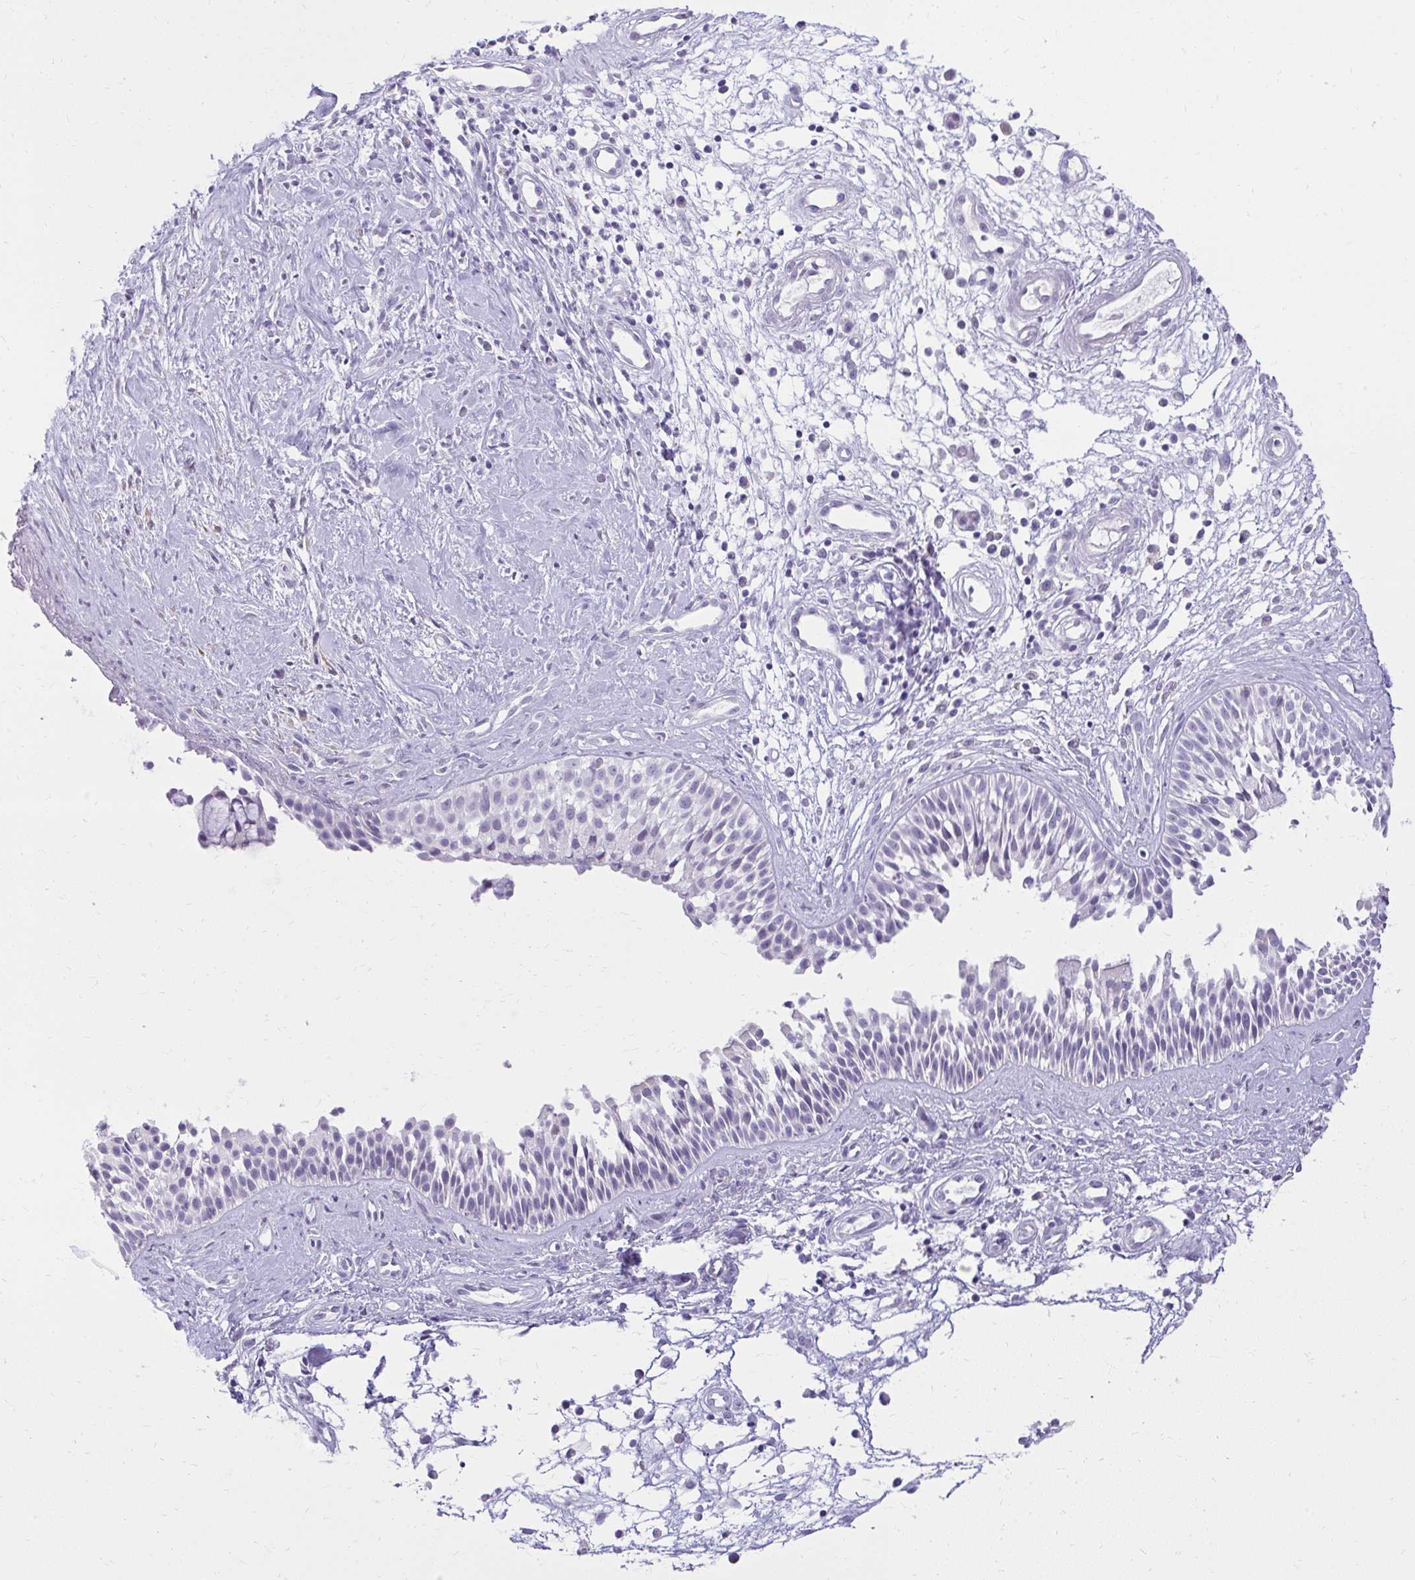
{"staining": {"intensity": "negative", "quantity": "none", "location": "none"}, "tissue": "nasopharynx", "cell_type": "Respiratory epithelial cells", "image_type": "normal", "snomed": [{"axis": "morphology", "description": "Normal tissue, NOS"}, {"axis": "topography", "description": "Nasopharynx"}], "caption": "Nasopharynx stained for a protein using IHC demonstrates no expression respiratory epithelial cells.", "gene": "PRAP1", "patient": {"sex": "male", "age": 56}}